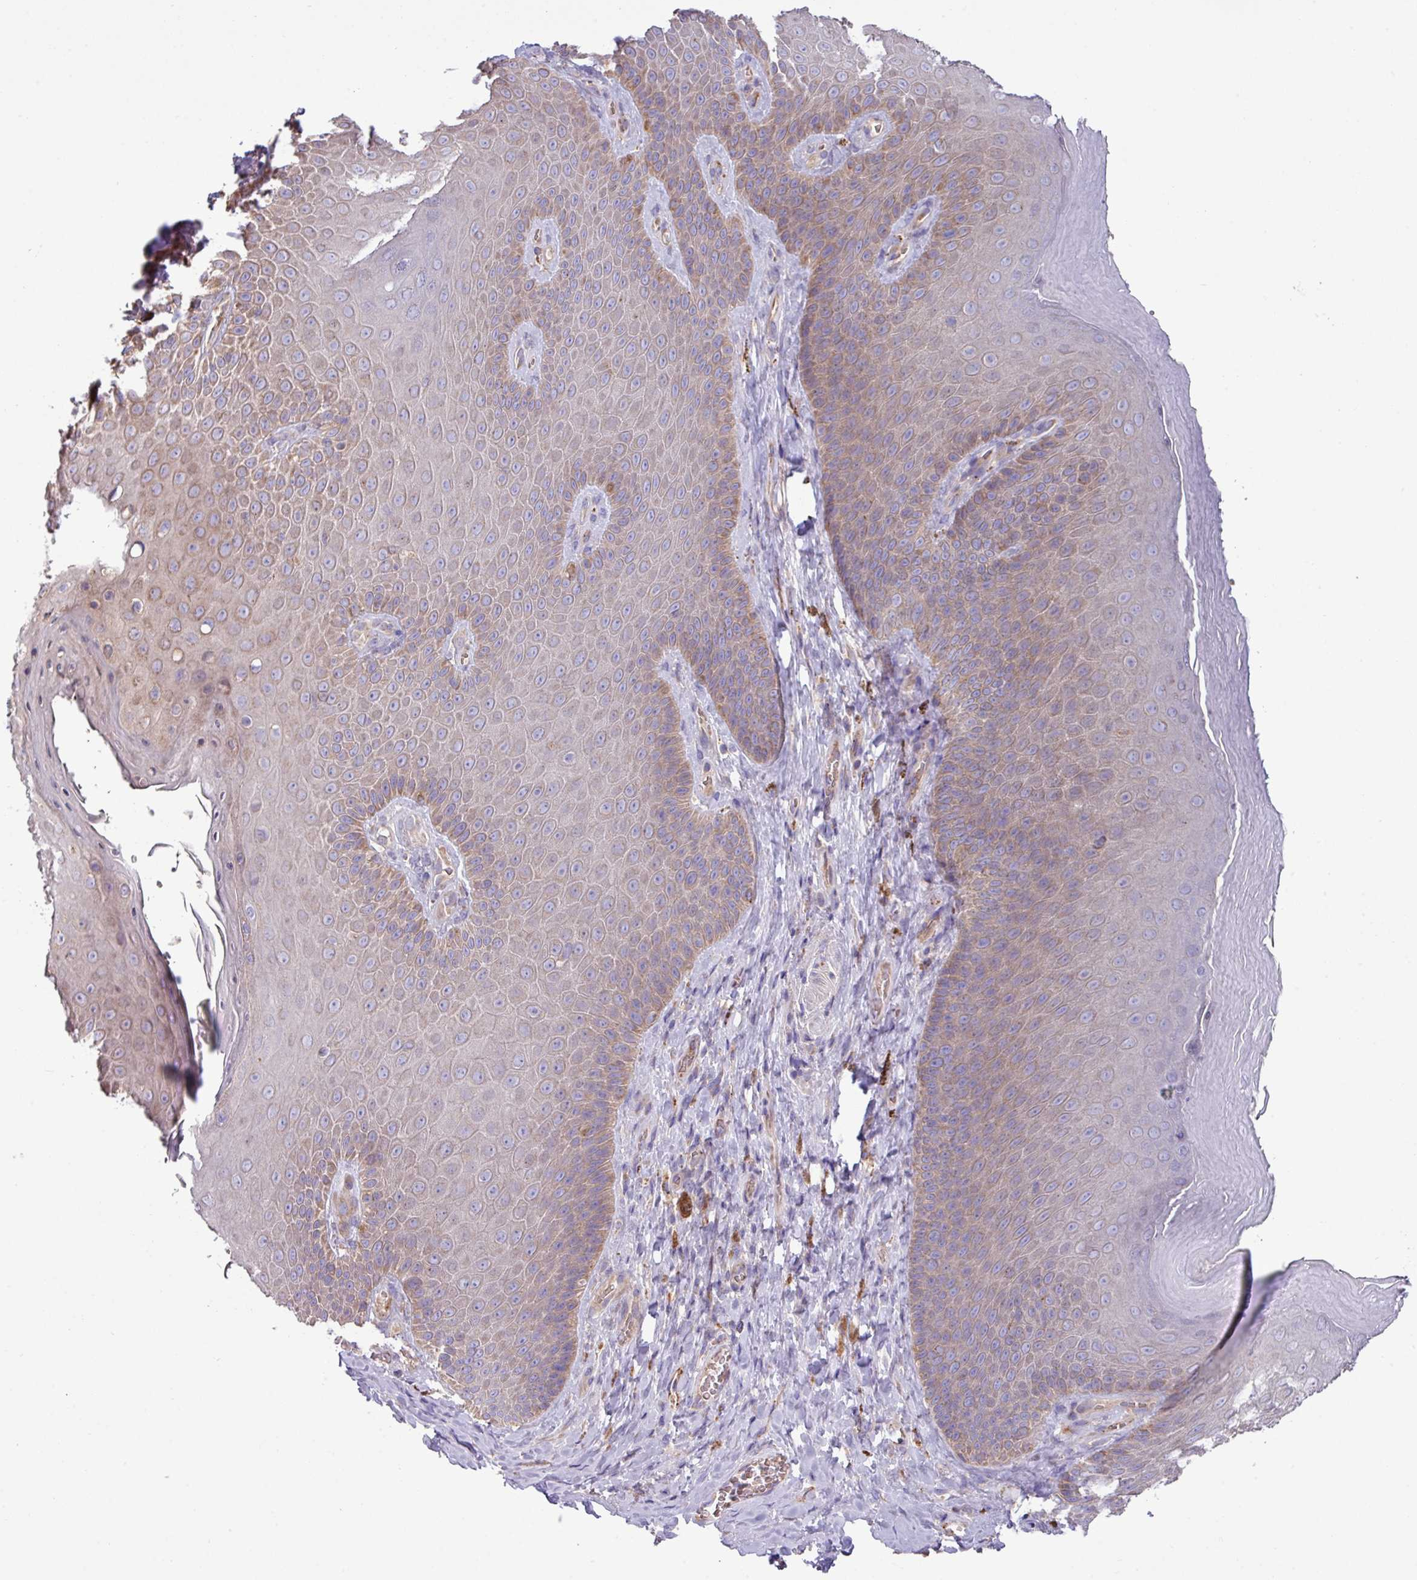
{"staining": {"intensity": "moderate", "quantity": "25%-75%", "location": "cytoplasmic/membranous"}, "tissue": "skin", "cell_type": "Epidermal cells", "image_type": "normal", "snomed": [{"axis": "morphology", "description": "Normal tissue, NOS"}, {"axis": "topography", "description": "Anal"}, {"axis": "topography", "description": "Peripheral nerve tissue"}], "caption": "IHC (DAB (3,3'-diaminobenzidine)) staining of benign human skin displays moderate cytoplasmic/membranous protein positivity in approximately 25%-75% of epidermal cells.", "gene": "PPM1J", "patient": {"sex": "male", "age": 53}}